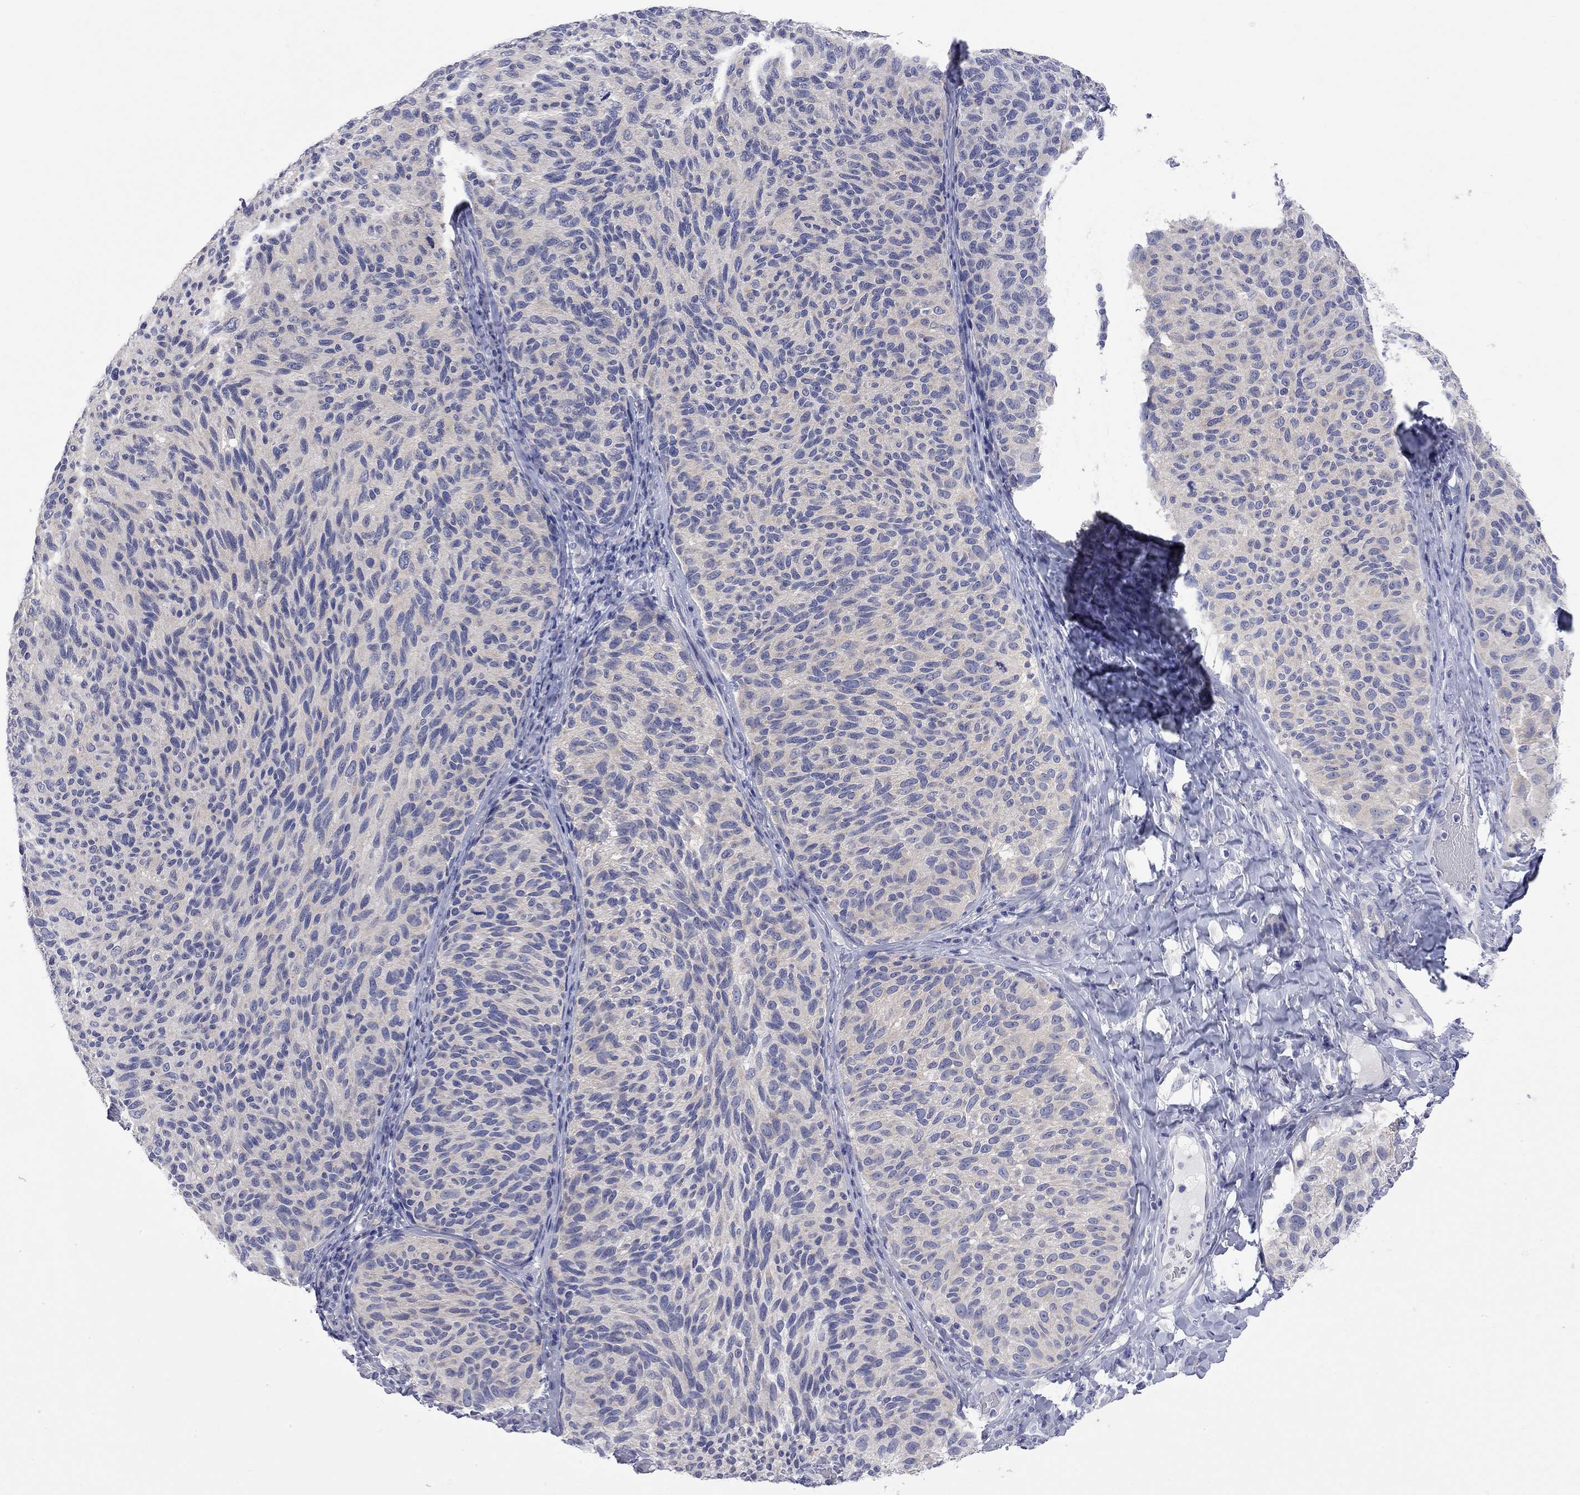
{"staining": {"intensity": "negative", "quantity": "none", "location": "none"}, "tissue": "melanoma", "cell_type": "Tumor cells", "image_type": "cancer", "snomed": [{"axis": "morphology", "description": "Malignant melanoma, NOS"}, {"axis": "topography", "description": "Skin"}], "caption": "High power microscopy micrograph of an immunohistochemistry (IHC) histopathology image of malignant melanoma, revealing no significant staining in tumor cells. (DAB (3,3'-diaminobenzidine) immunohistochemistry visualized using brightfield microscopy, high magnification).", "gene": "ABCB4", "patient": {"sex": "female", "age": 73}}